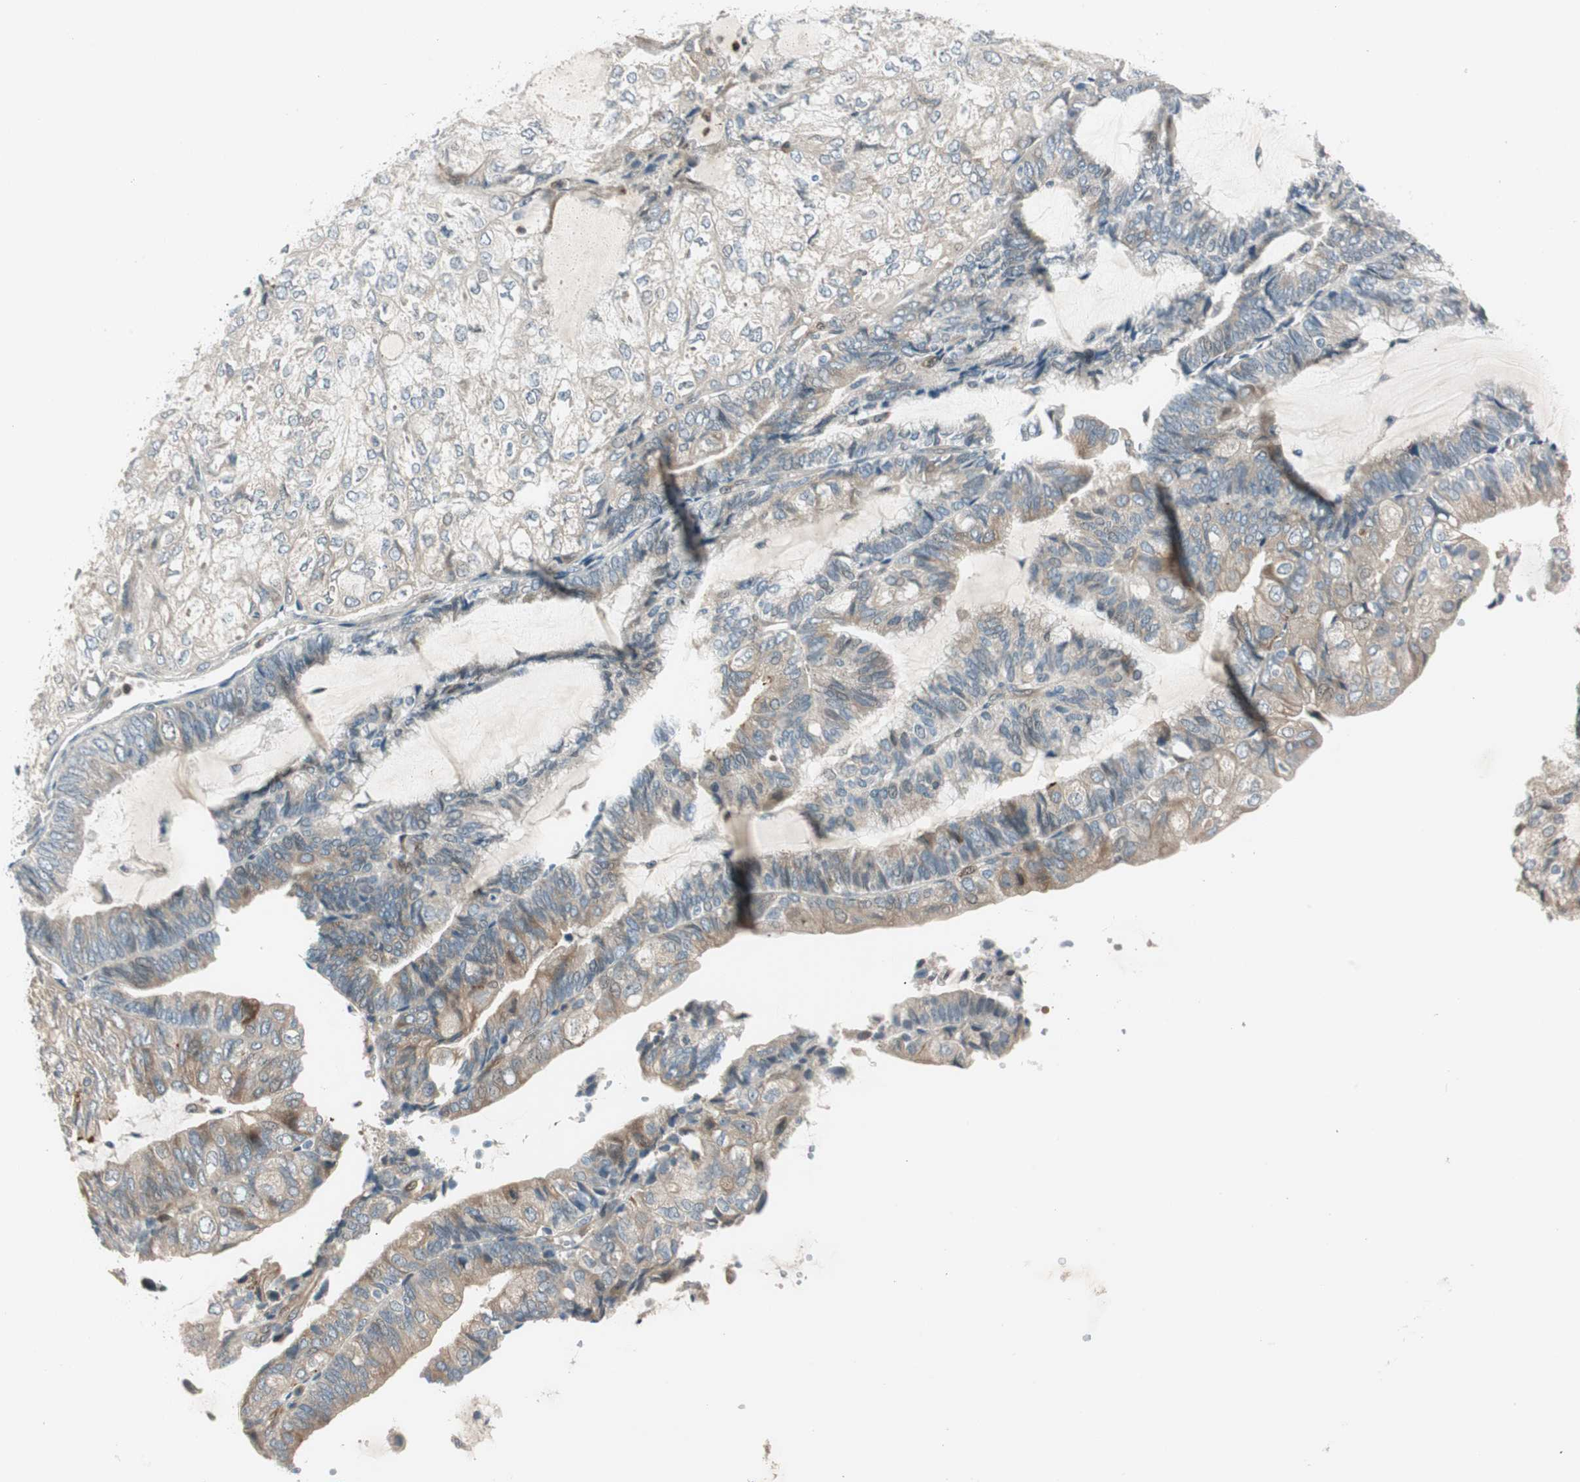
{"staining": {"intensity": "weak", "quantity": "25%-75%", "location": "cytoplasmic/membranous"}, "tissue": "endometrial cancer", "cell_type": "Tumor cells", "image_type": "cancer", "snomed": [{"axis": "morphology", "description": "Adenocarcinoma, NOS"}, {"axis": "topography", "description": "Endometrium"}], "caption": "Immunohistochemical staining of human adenocarcinoma (endometrial) exhibits low levels of weak cytoplasmic/membranous protein expression in about 25%-75% of tumor cells.", "gene": "CGRRF1", "patient": {"sex": "female", "age": 81}}